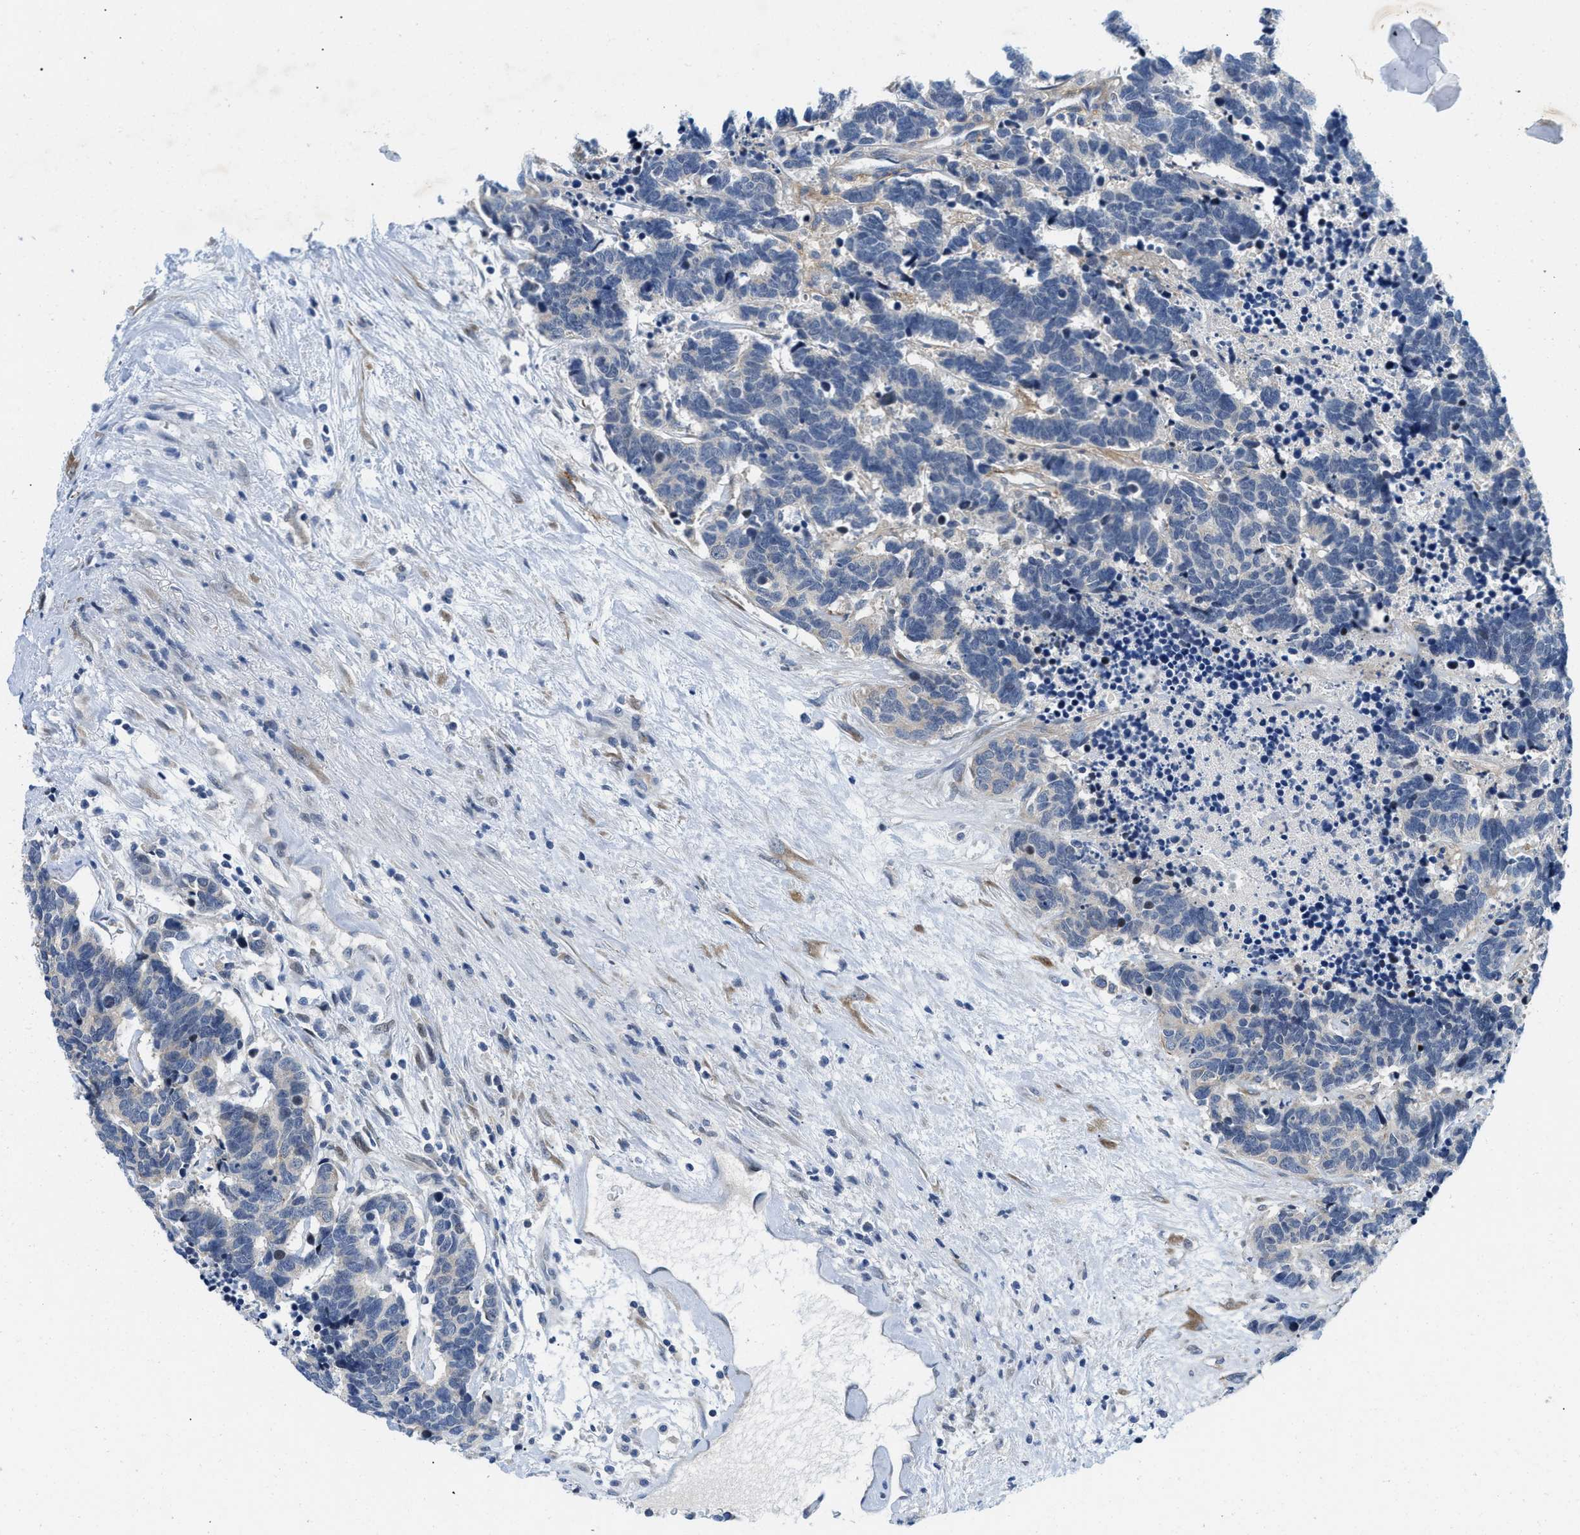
{"staining": {"intensity": "negative", "quantity": "none", "location": "none"}, "tissue": "carcinoid", "cell_type": "Tumor cells", "image_type": "cancer", "snomed": [{"axis": "morphology", "description": "Carcinoma, NOS"}, {"axis": "morphology", "description": "Carcinoid, malignant, NOS"}, {"axis": "topography", "description": "Urinary bladder"}], "caption": "High power microscopy photomicrograph of an immunohistochemistry histopathology image of carcinoid, revealing no significant staining in tumor cells.", "gene": "IKBKE", "patient": {"sex": "male", "age": 57}}